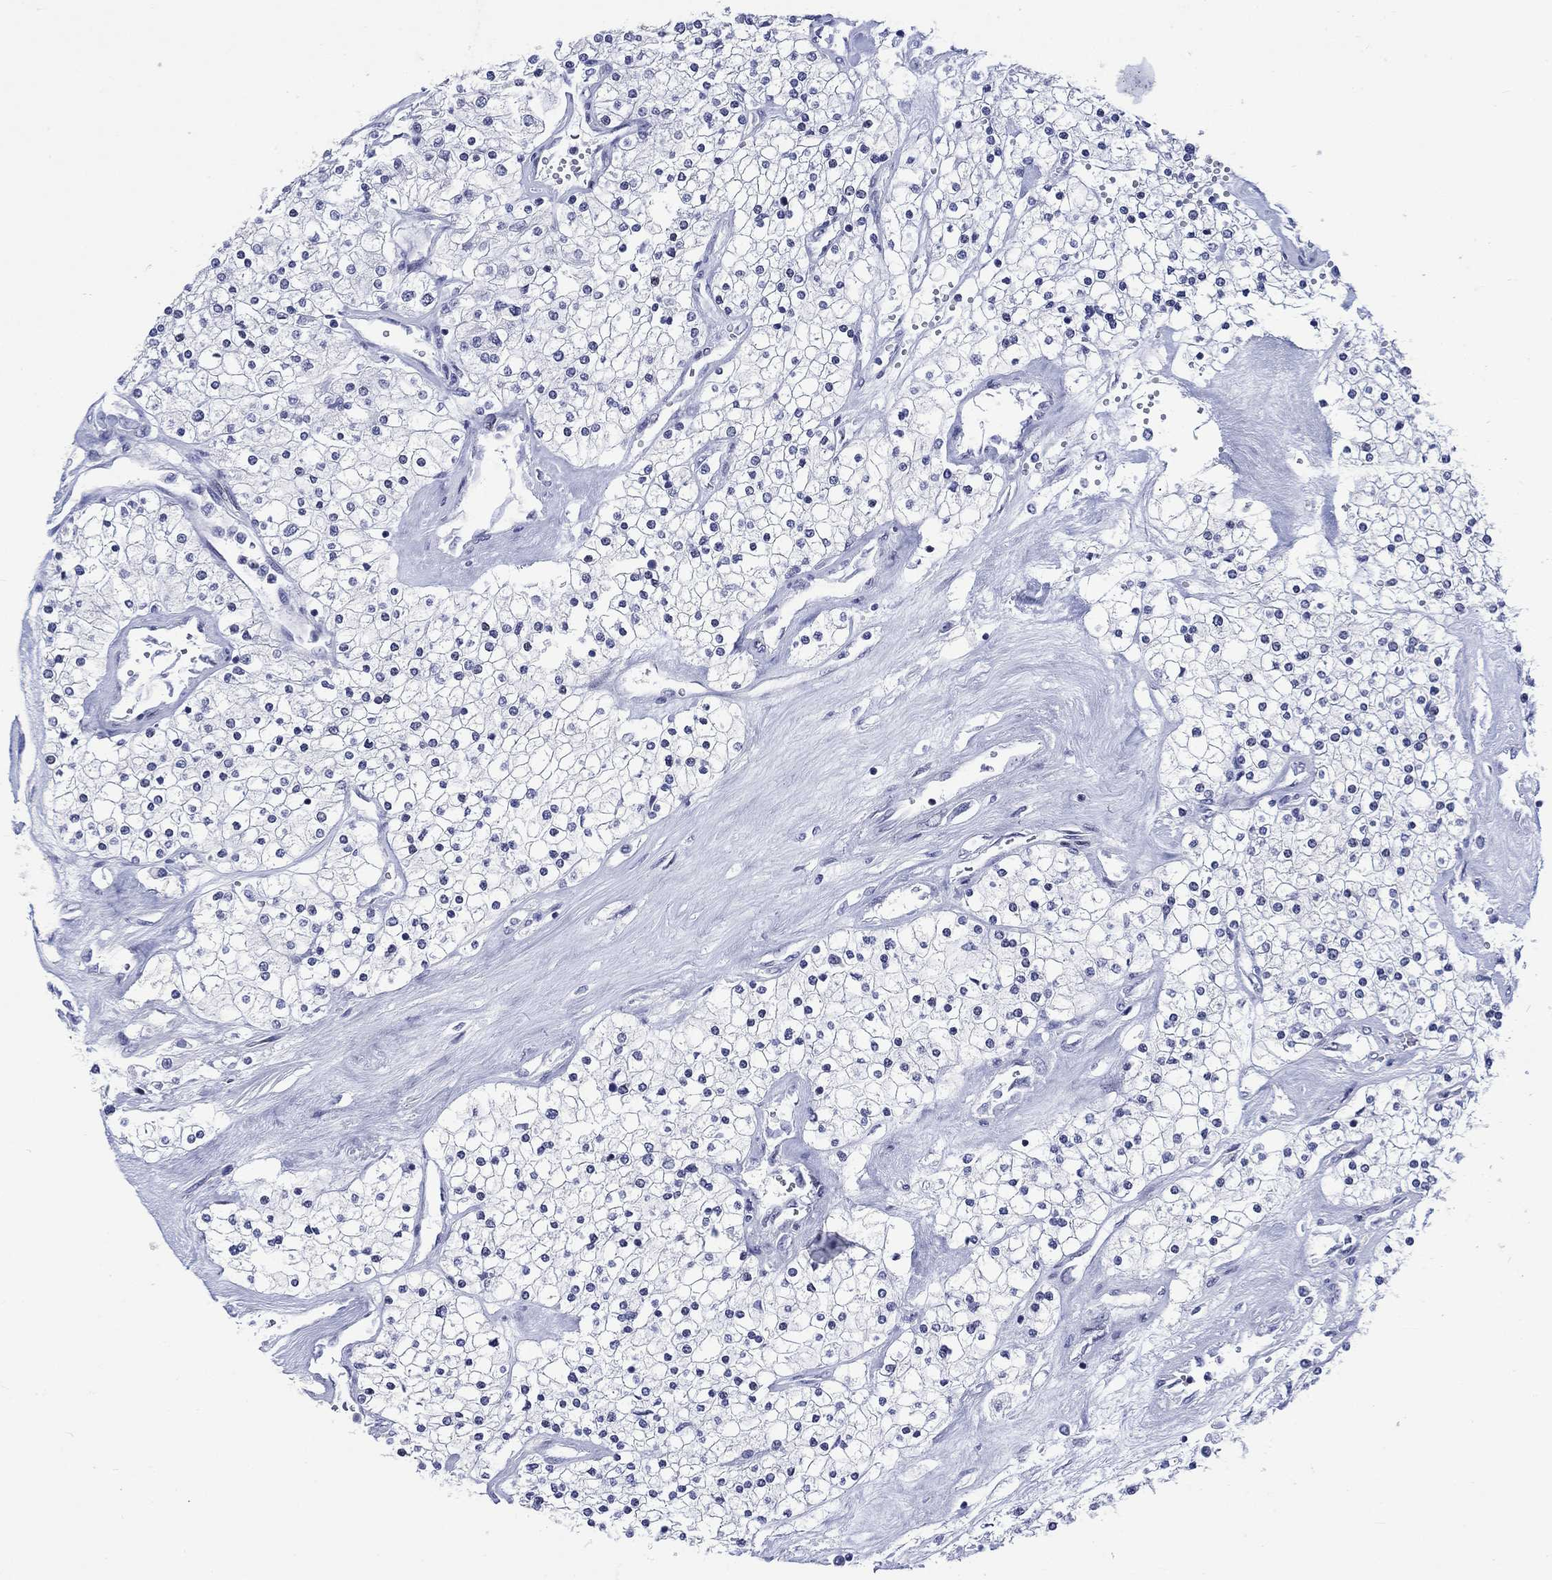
{"staining": {"intensity": "negative", "quantity": "none", "location": "none"}, "tissue": "renal cancer", "cell_type": "Tumor cells", "image_type": "cancer", "snomed": [{"axis": "morphology", "description": "Adenocarcinoma, NOS"}, {"axis": "topography", "description": "Kidney"}], "caption": "The immunohistochemistry micrograph has no significant staining in tumor cells of renal cancer (adenocarcinoma) tissue.", "gene": "CDCA2", "patient": {"sex": "male", "age": 80}}